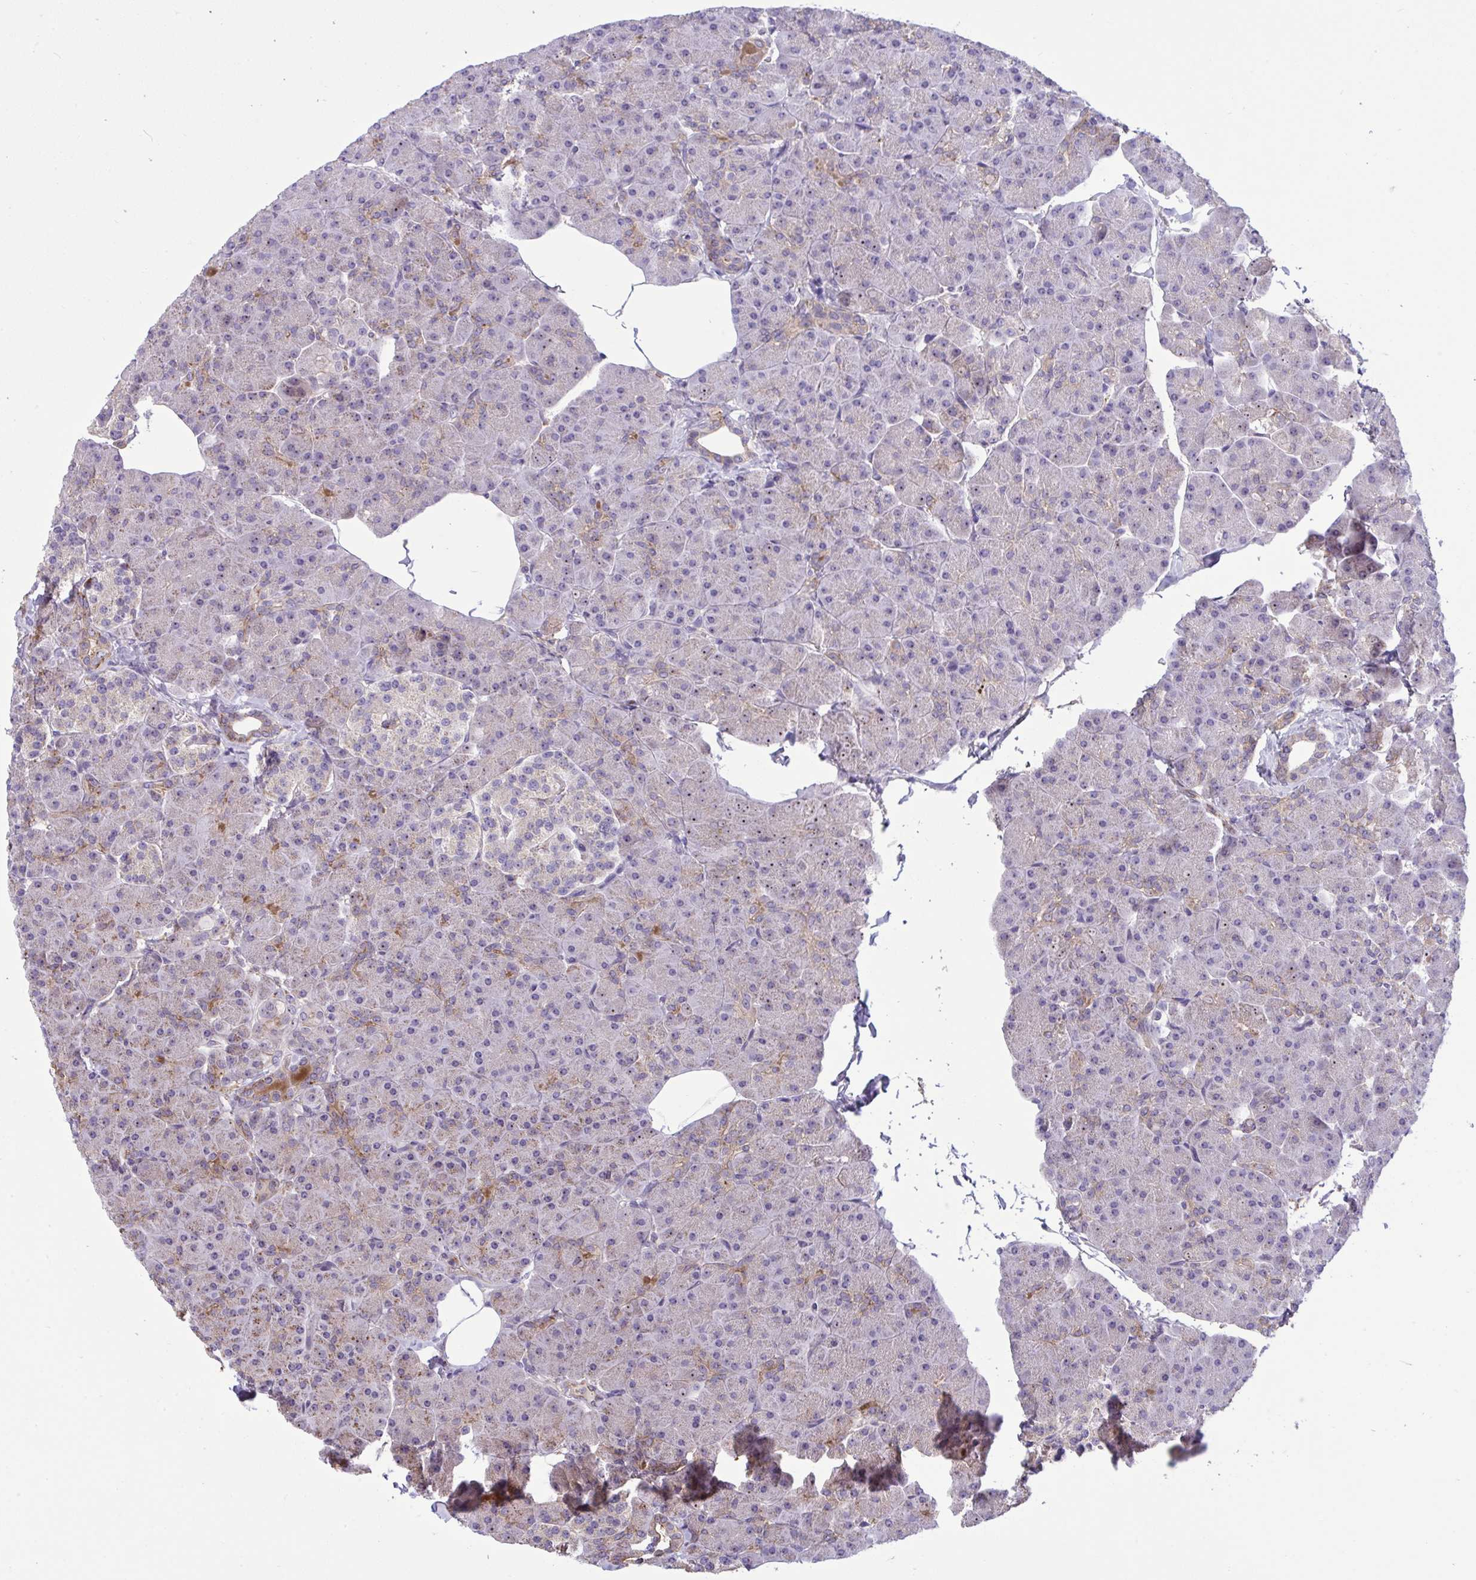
{"staining": {"intensity": "moderate", "quantity": "<25%", "location": "cytoplasmic/membranous,nuclear"}, "tissue": "pancreas", "cell_type": "Exocrine glandular cells", "image_type": "normal", "snomed": [{"axis": "morphology", "description": "Normal tissue, NOS"}, {"axis": "topography", "description": "Pancreas"}], "caption": "Immunohistochemical staining of unremarkable pancreas displays <25% levels of moderate cytoplasmic/membranous,nuclear protein positivity in about <25% of exocrine glandular cells.", "gene": "CD101", "patient": {"sex": "male", "age": 35}}